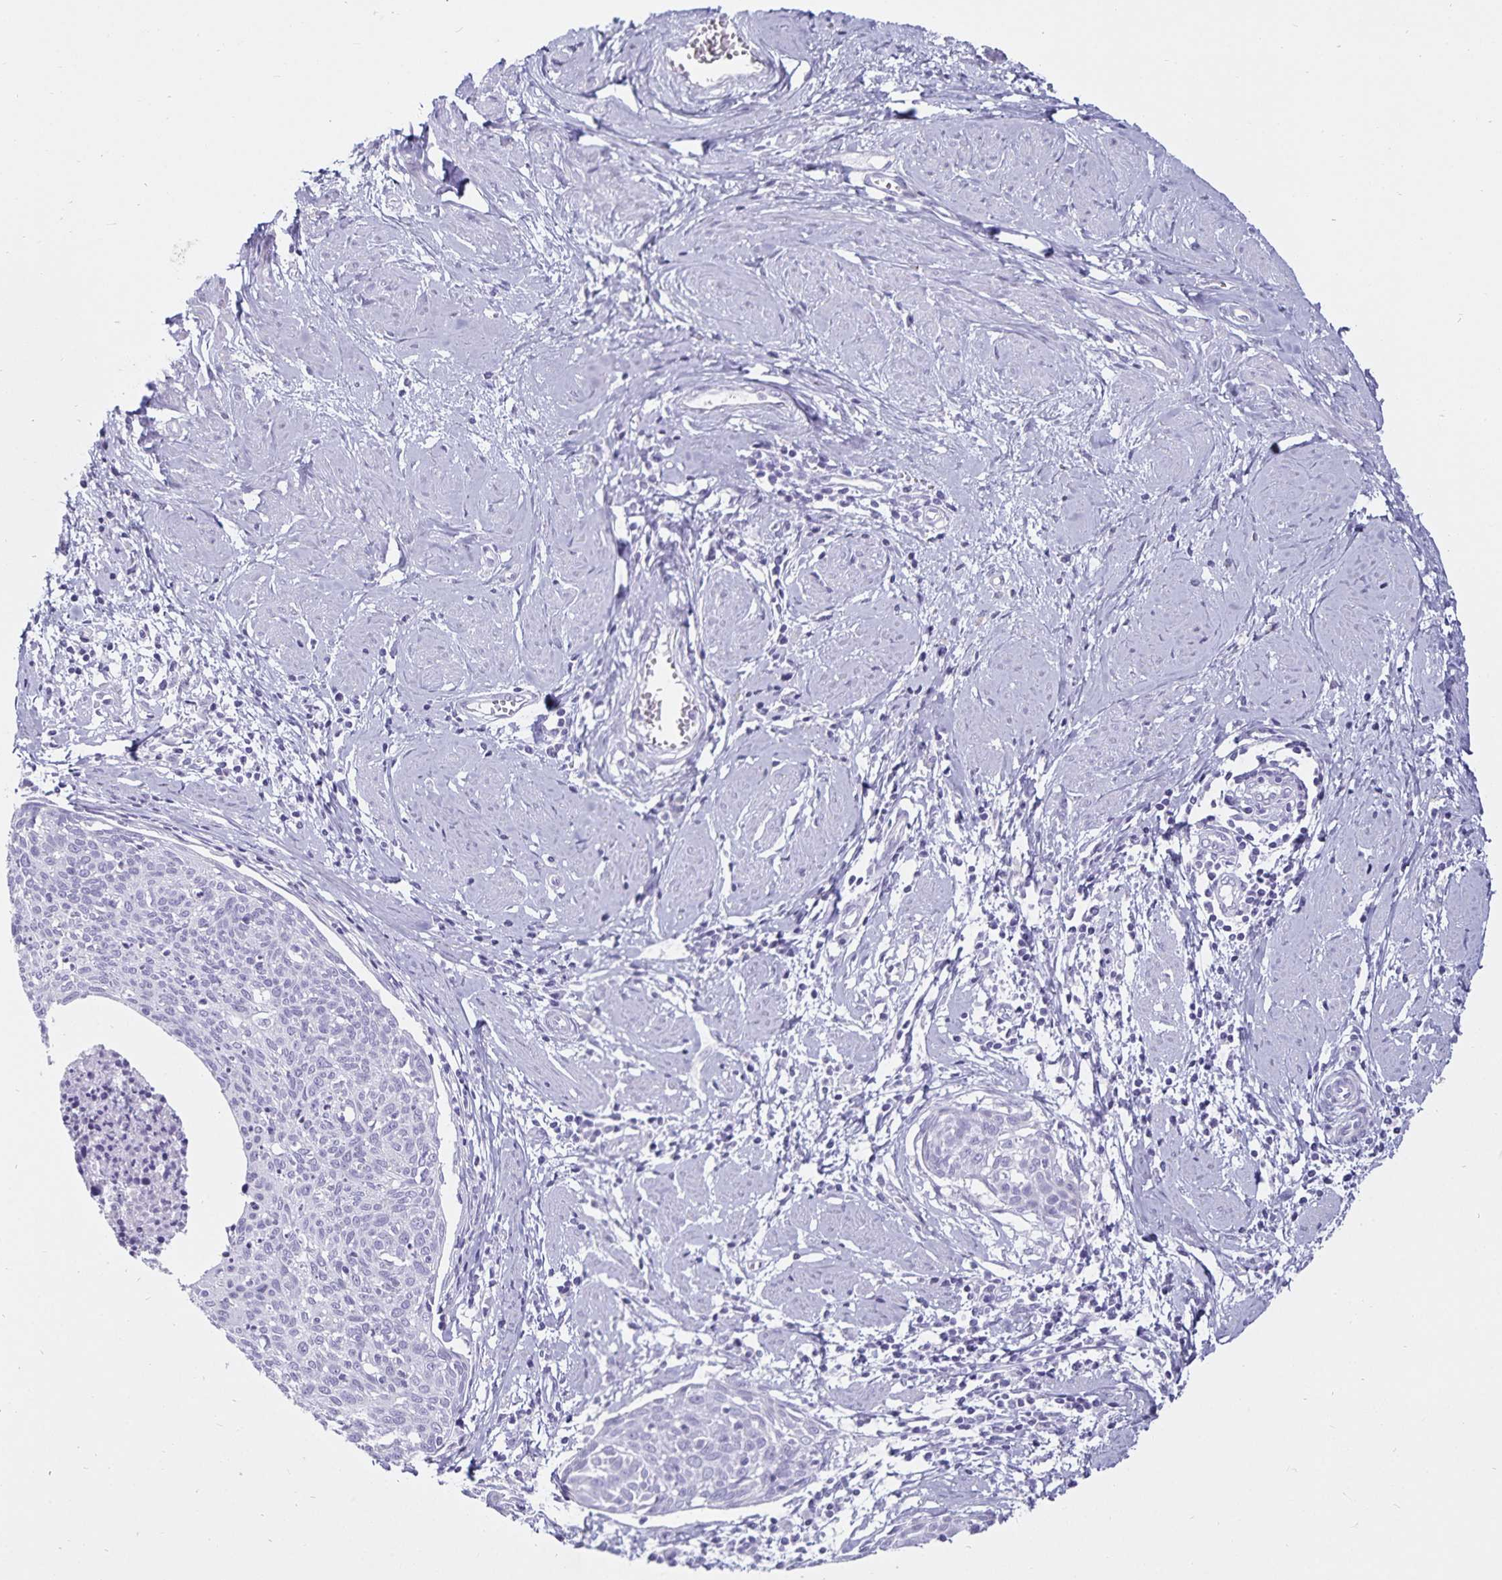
{"staining": {"intensity": "negative", "quantity": "none", "location": "none"}, "tissue": "cervical cancer", "cell_type": "Tumor cells", "image_type": "cancer", "snomed": [{"axis": "morphology", "description": "Squamous cell carcinoma, NOS"}, {"axis": "topography", "description": "Cervix"}], "caption": "Tumor cells show no significant staining in cervical squamous cell carcinoma.", "gene": "DEFA6", "patient": {"sex": "female", "age": 49}}